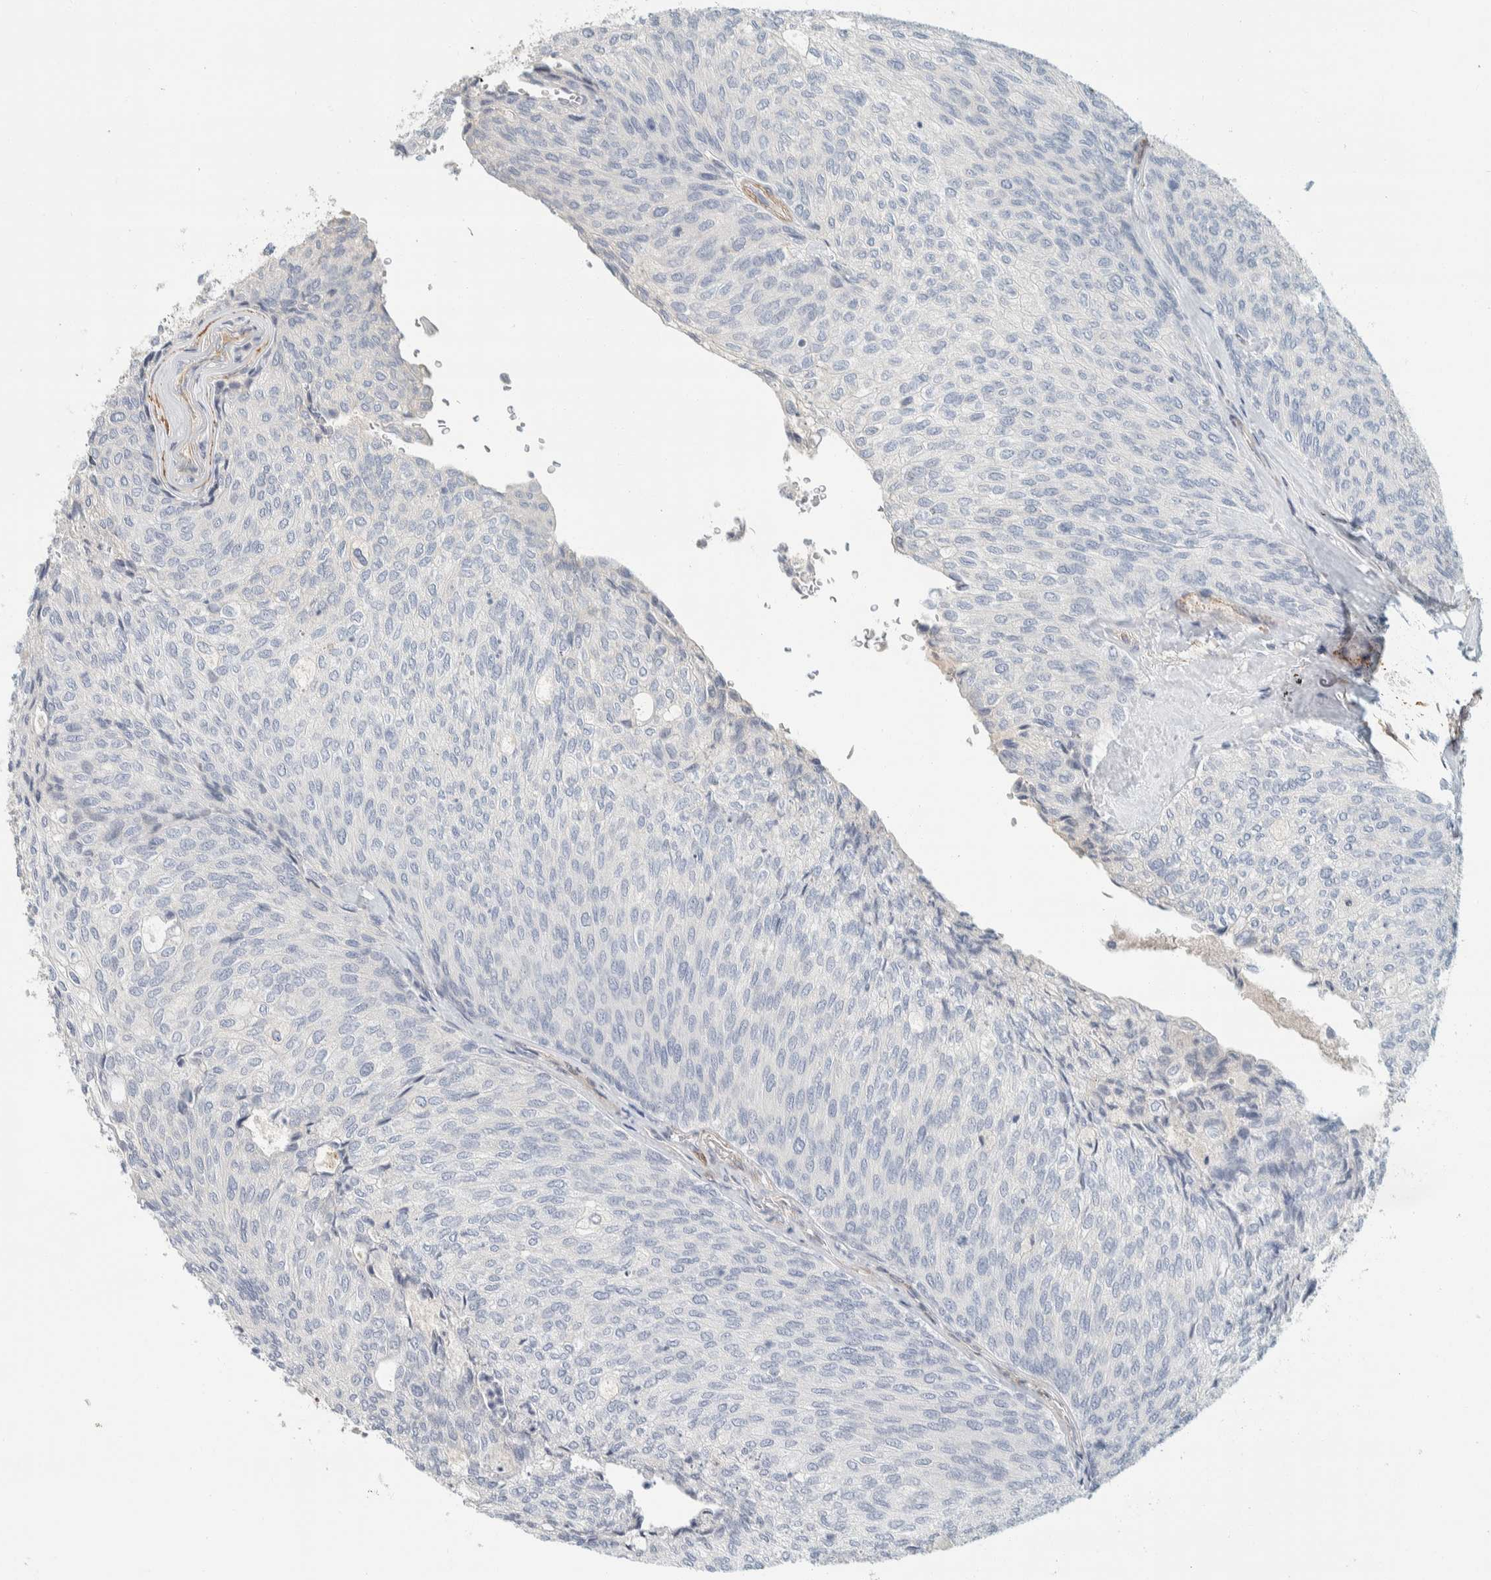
{"staining": {"intensity": "negative", "quantity": "none", "location": "none"}, "tissue": "urothelial cancer", "cell_type": "Tumor cells", "image_type": "cancer", "snomed": [{"axis": "morphology", "description": "Urothelial carcinoma, Low grade"}, {"axis": "topography", "description": "Urinary bladder"}], "caption": "High power microscopy image of an immunohistochemistry micrograph of urothelial carcinoma (low-grade), revealing no significant expression in tumor cells. (Immunohistochemistry (ihc), brightfield microscopy, high magnification).", "gene": "CDR2", "patient": {"sex": "female", "age": 79}}